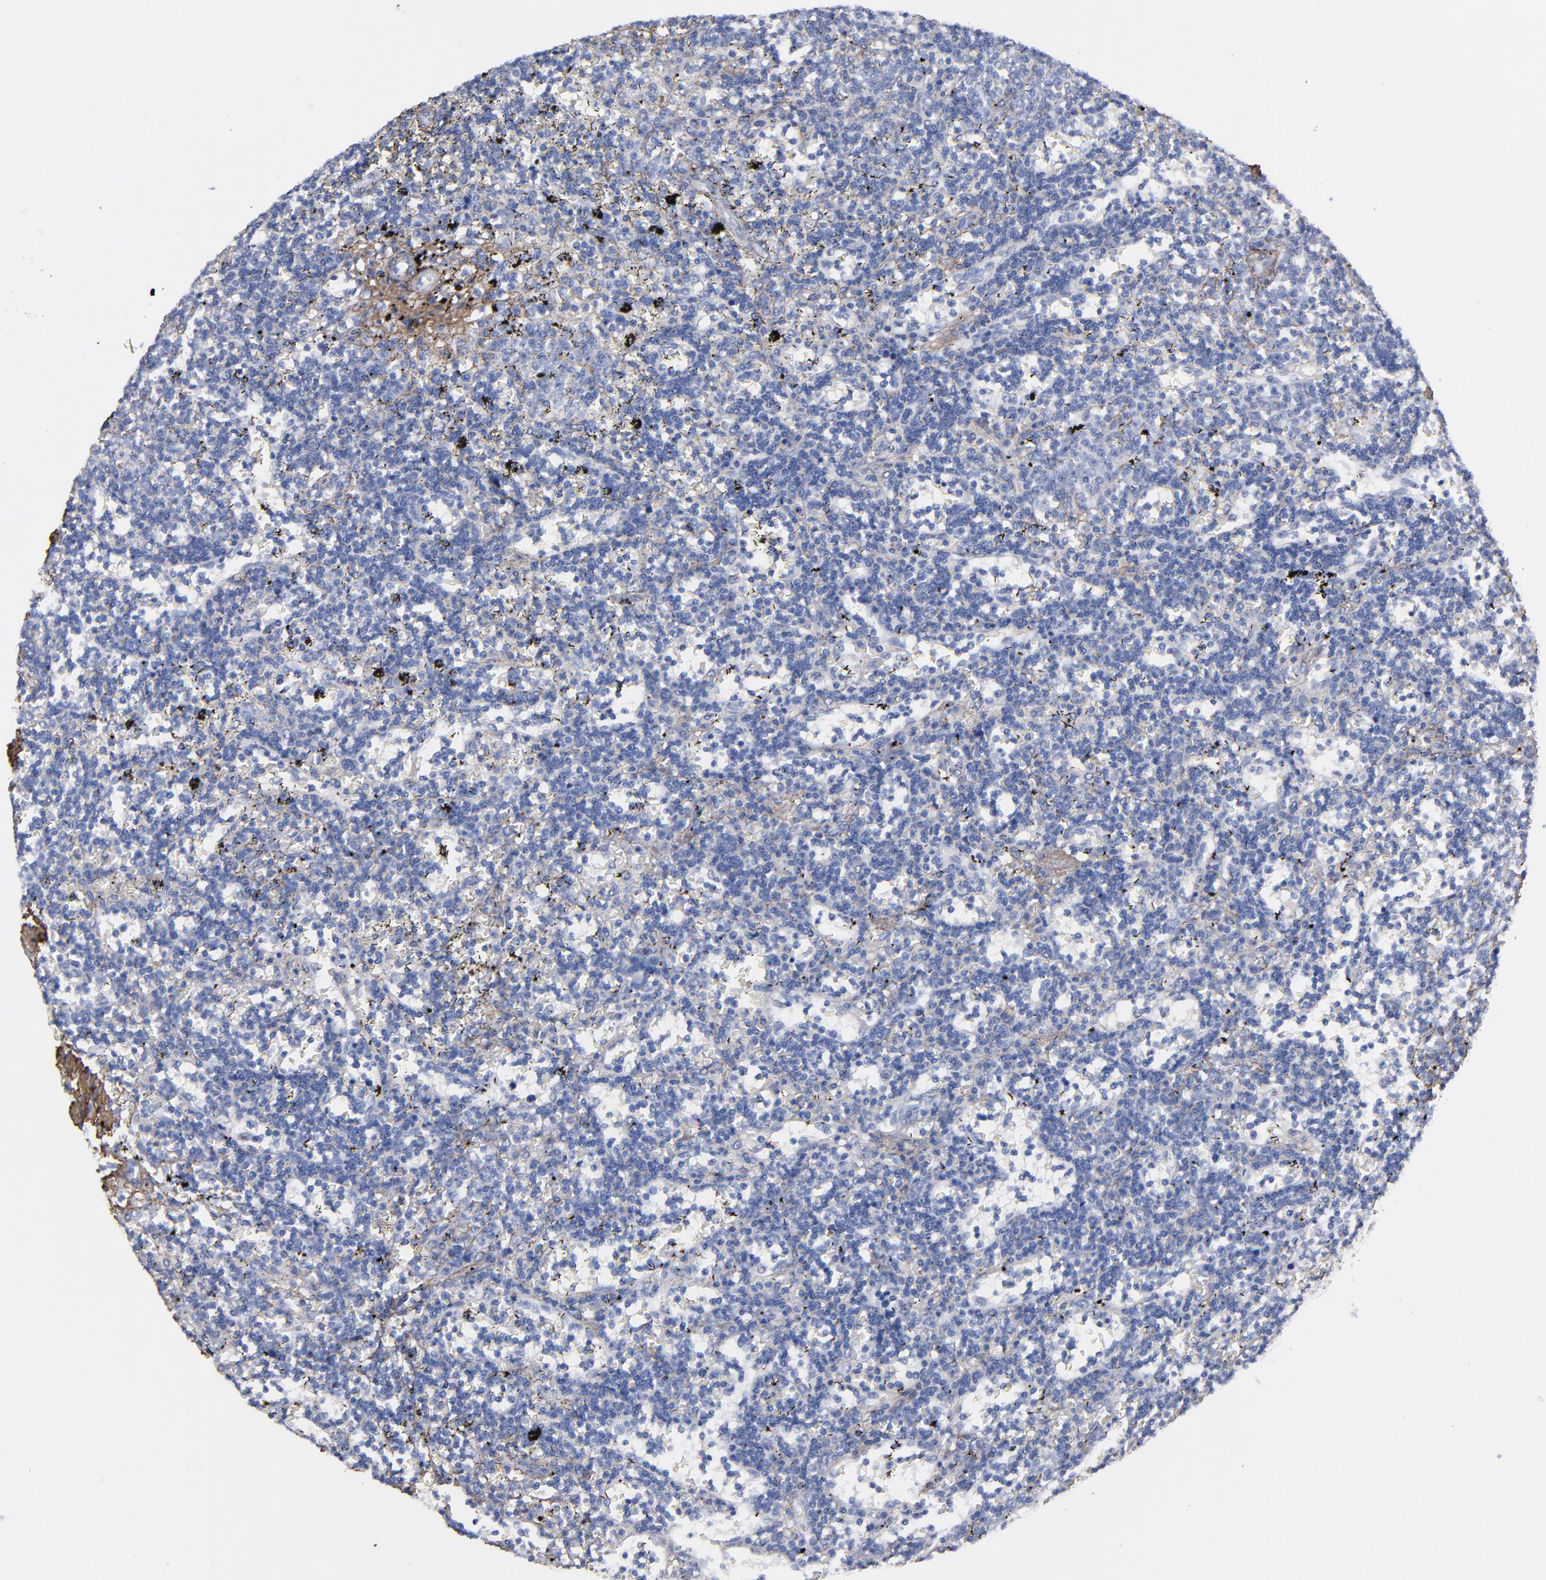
{"staining": {"intensity": "negative", "quantity": "none", "location": "none"}, "tissue": "lymphoma", "cell_type": "Tumor cells", "image_type": "cancer", "snomed": [{"axis": "morphology", "description": "Malignant lymphoma, non-Hodgkin's type, Low grade"}, {"axis": "topography", "description": "Spleen"}], "caption": "Immunohistochemical staining of human low-grade malignant lymphoma, non-Hodgkin's type exhibits no significant expression in tumor cells.", "gene": "EMILIN1", "patient": {"sex": "male", "age": 60}}